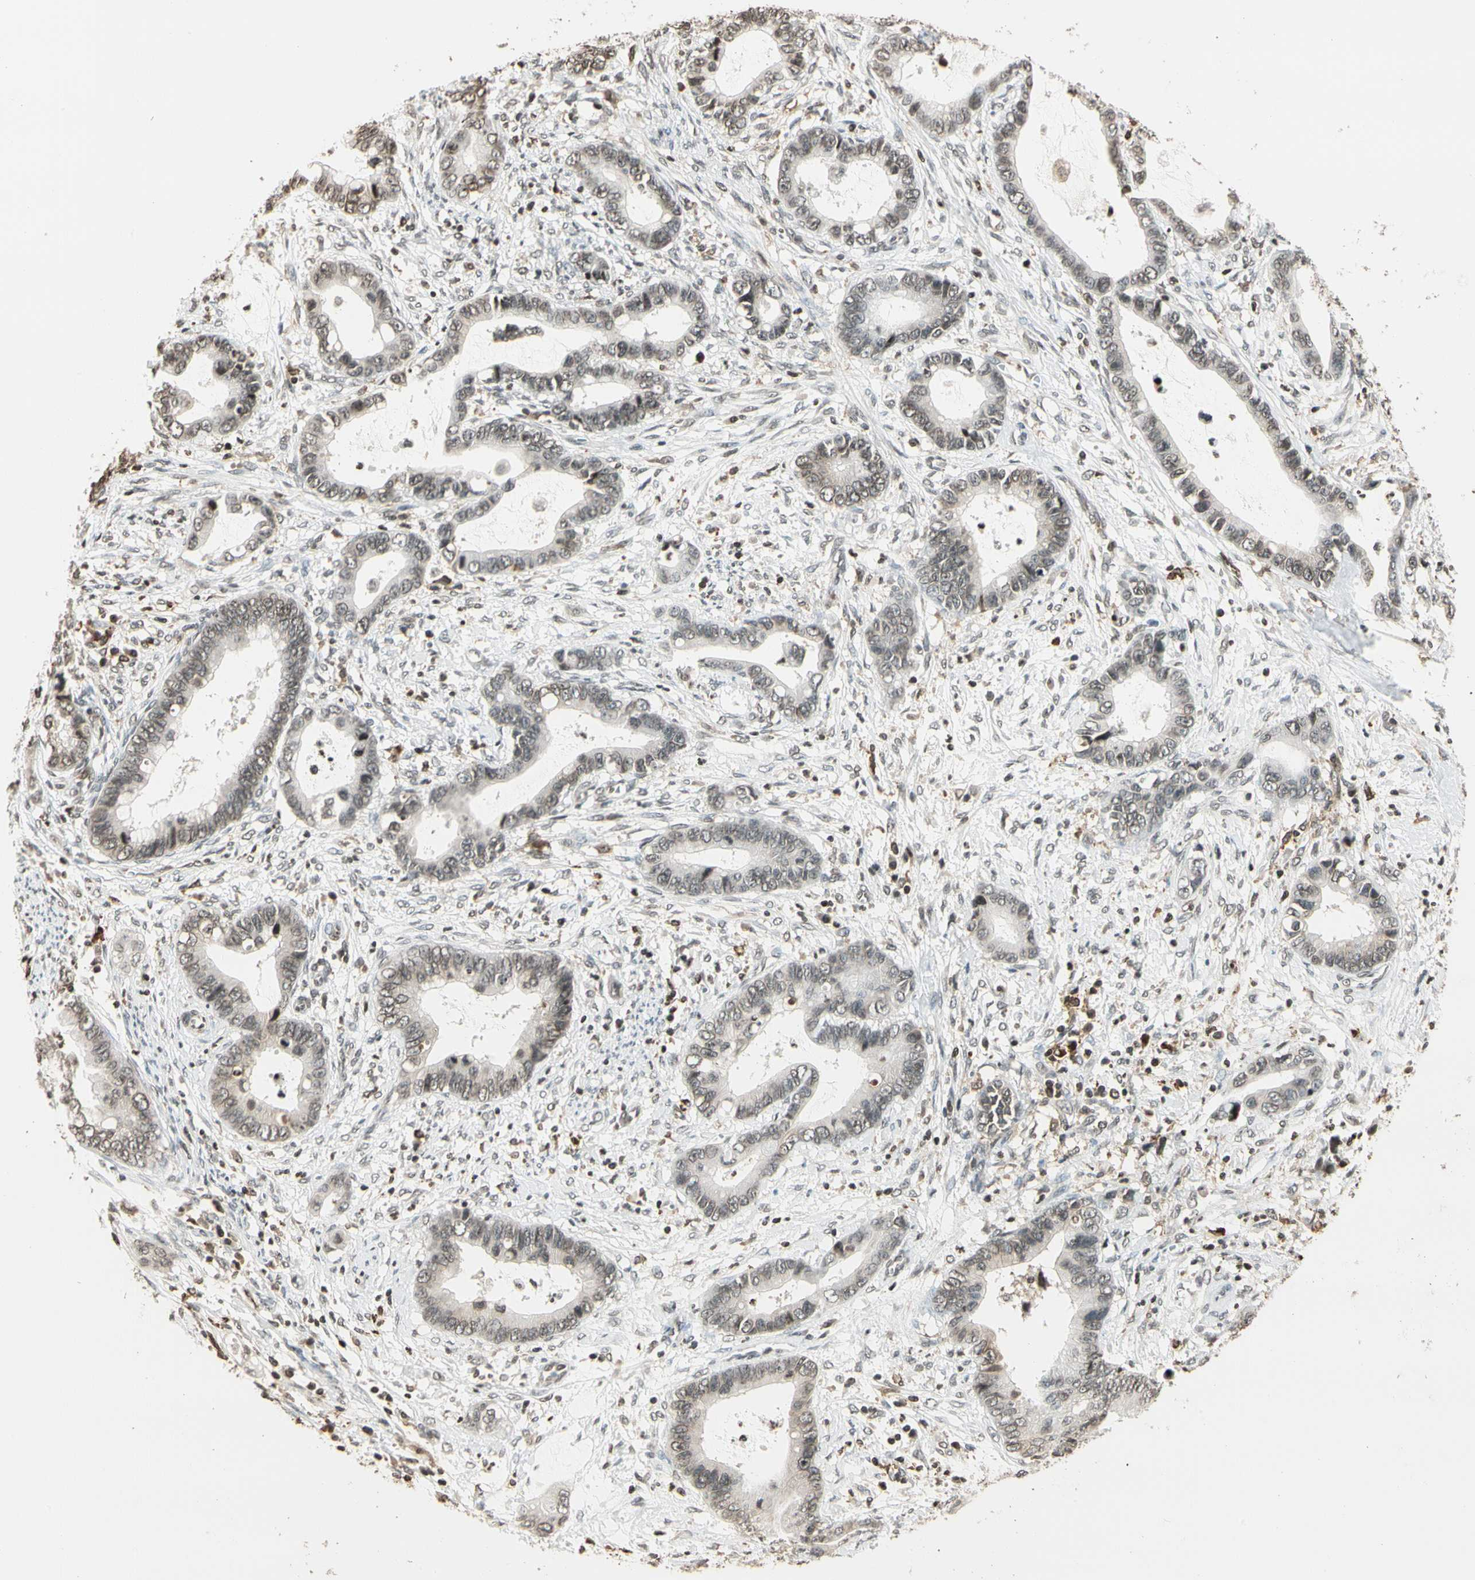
{"staining": {"intensity": "weak", "quantity": ">75%", "location": "nuclear"}, "tissue": "cervical cancer", "cell_type": "Tumor cells", "image_type": "cancer", "snomed": [{"axis": "morphology", "description": "Adenocarcinoma, NOS"}, {"axis": "topography", "description": "Cervix"}], "caption": "Adenocarcinoma (cervical) stained with a protein marker exhibits weak staining in tumor cells.", "gene": "FER", "patient": {"sex": "female", "age": 44}}